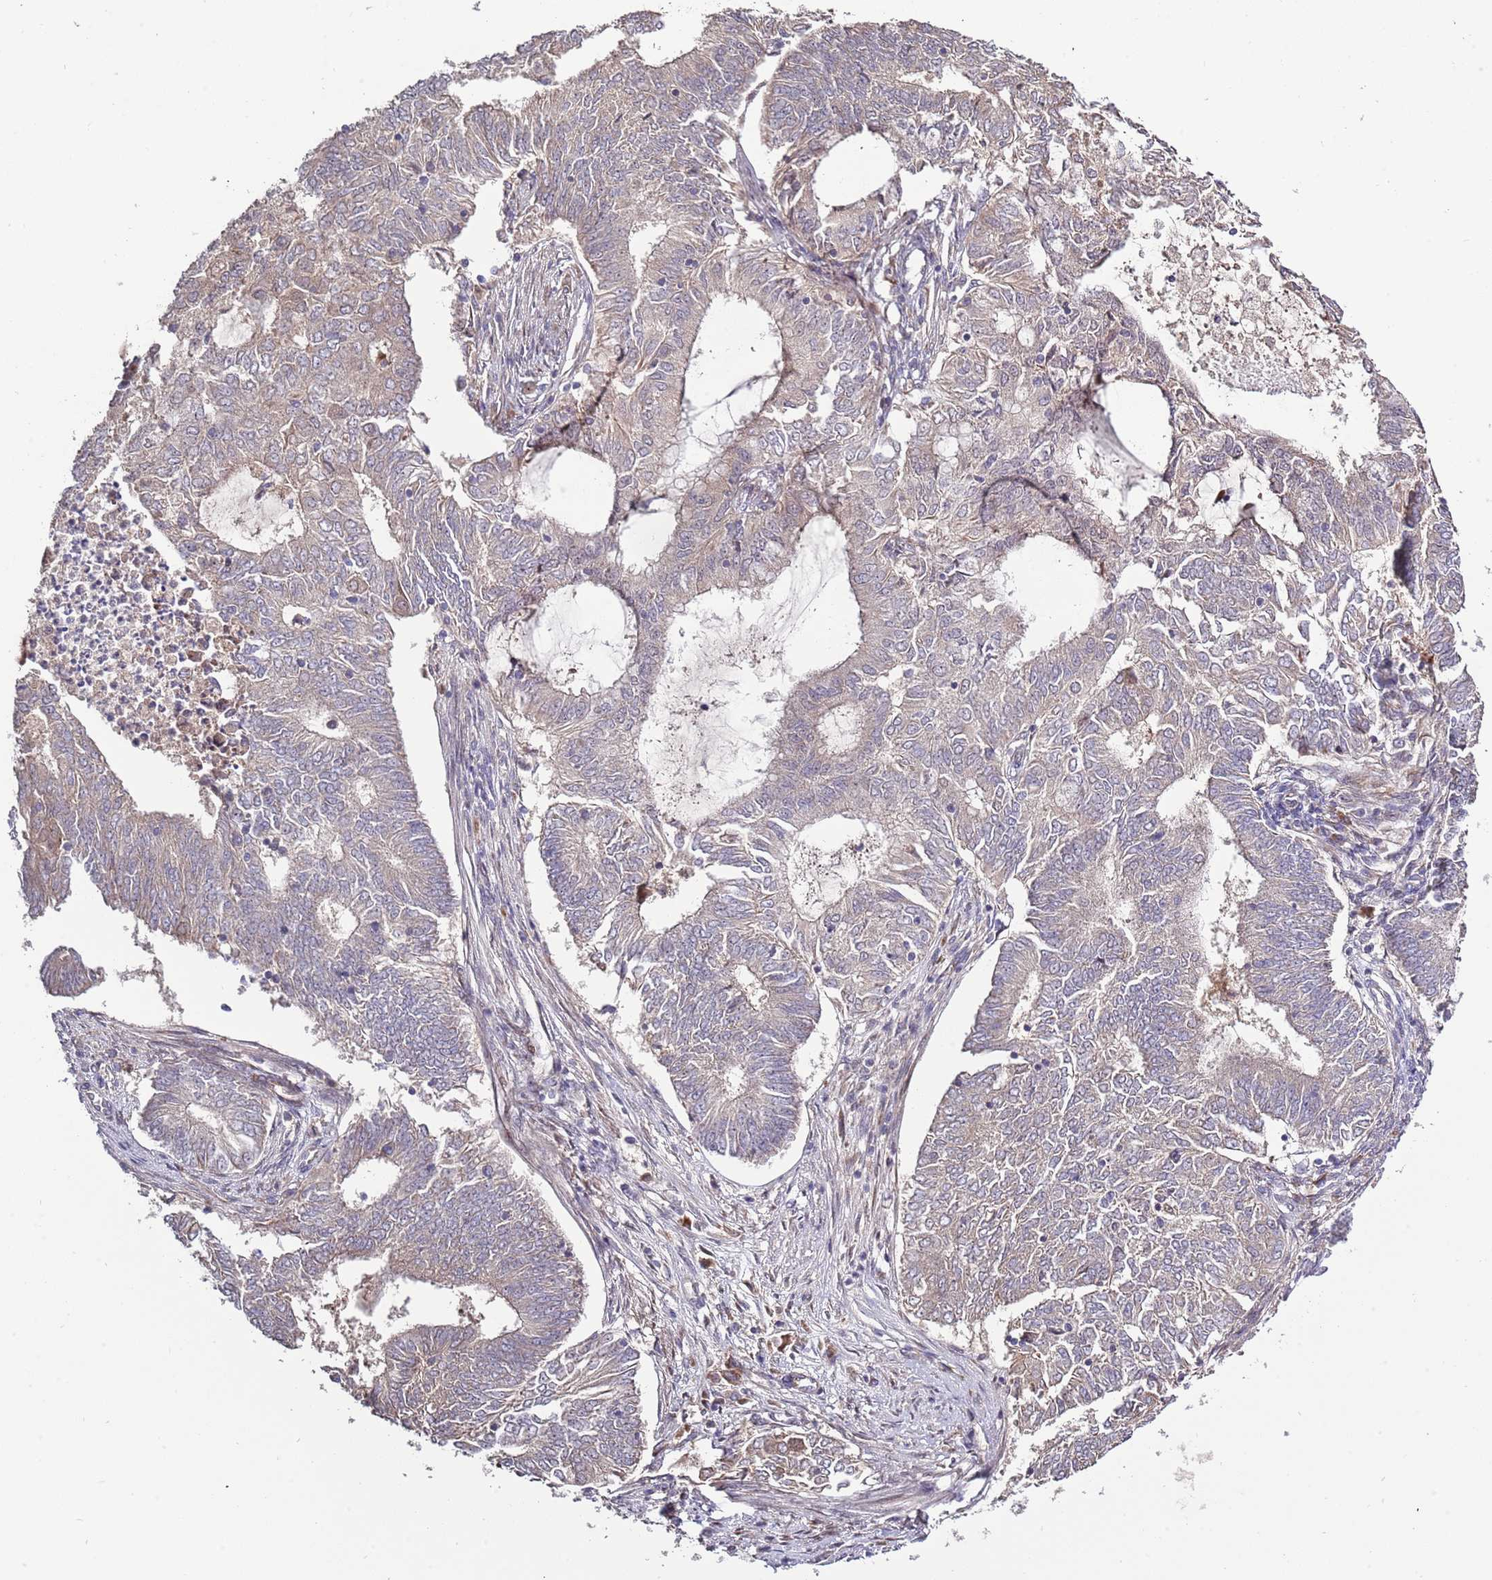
{"staining": {"intensity": "weak", "quantity": "<25%", "location": "cytoplasmic/membranous"}, "tissue": "endometrial cancer", "cell_type": "Tumor cells", "image_type": "cancer", "snomed": [{"axis": "morphology", "description": "Adenocarcinoma, NOS"}, {"axis": "topography", "description": "Endometrium"}], "caption": "Image shows no protein positivity in tumor cells of adenocarcinoma (endometrial) tissue.", "gene": "SYNDIG1L", "patient": {"sex": "female", "age": 62}}